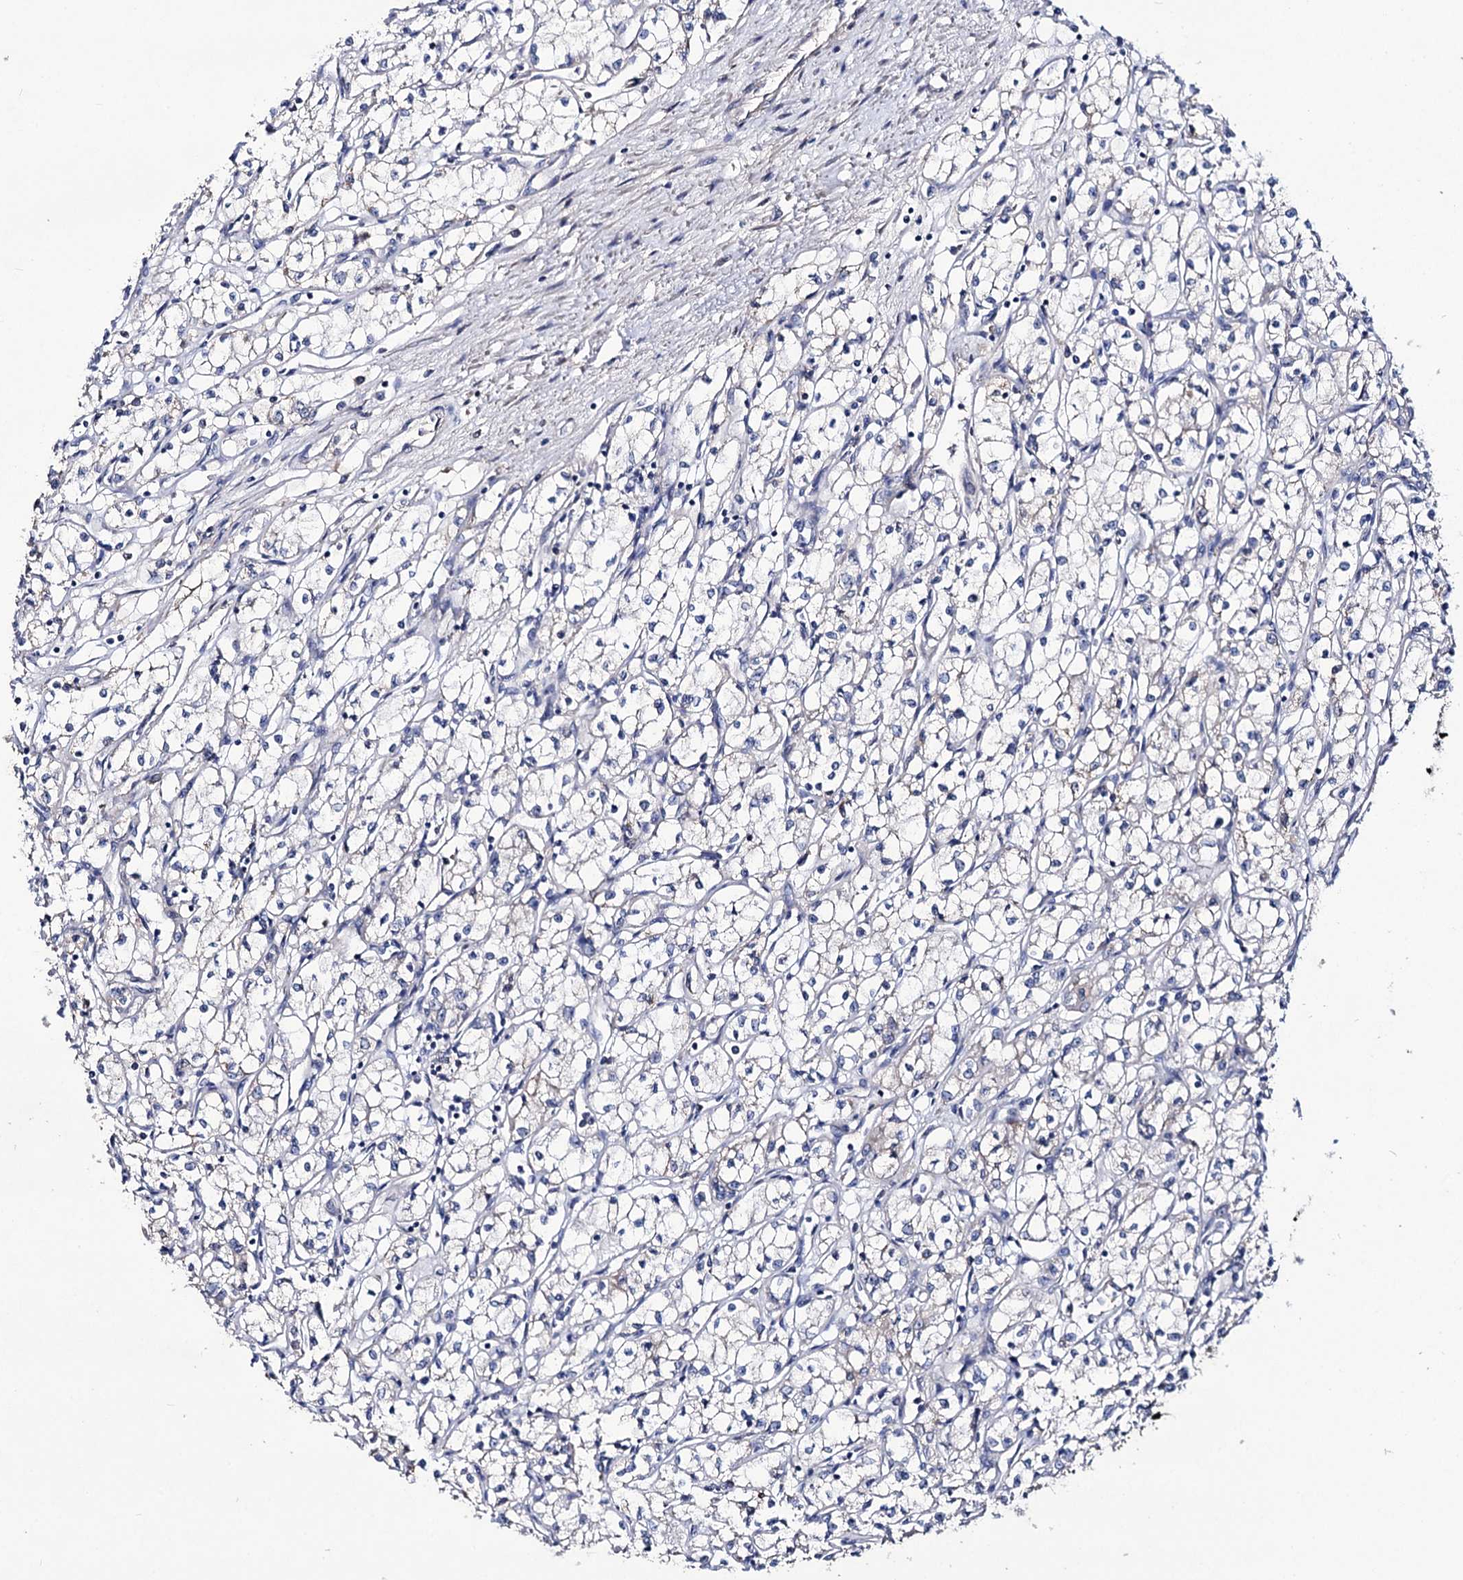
{"staining": {"intensity": "negative", "quantity": "none", "location": "none"}, "tissue": "renal cancer", "cell_type": "Tumor cells", "image_type": "cancer", "snomed": [{"axis": "morphology", "description": "Adenocarcinoma, NOS"}, {"axis": "topography", "description": "Kidney"}], "caption": "This image is of adenocarcinoma (renal) stained with IHC to label a protein in brown with the nuclei are counter-stained blue. There is no staining in tumor cells.", "gene": "PPP1R32", "patient": {"sex": "male", "age": 59}}